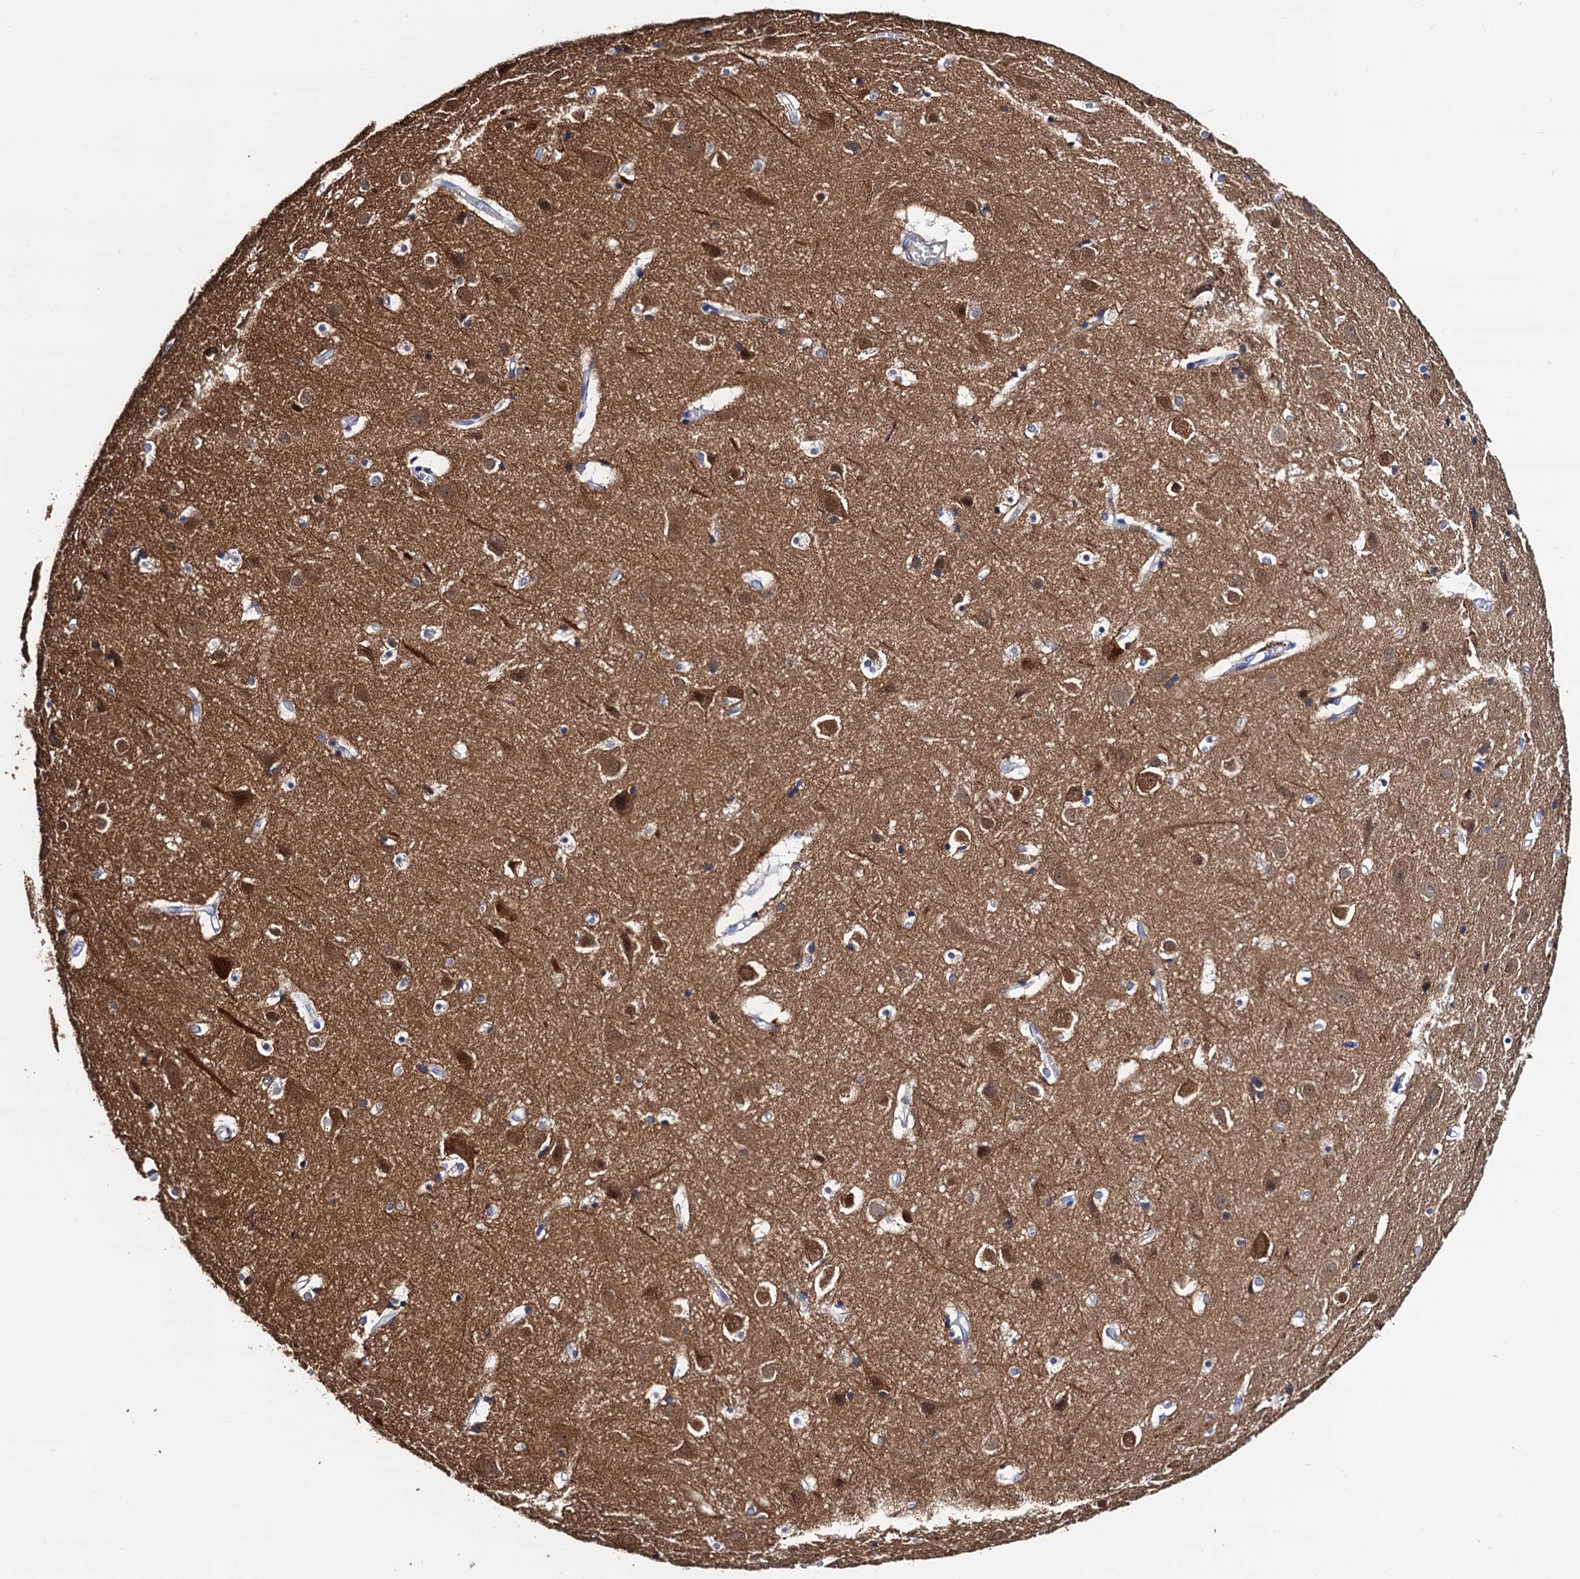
{"staining": {"intensity": "negative", "quantity": "none", "location": "none"}, "tissue": "cerebral cortex", "cell_type": "Endothelial cells", "image_type": "normal", "snomed": [{"axis": "morphology", "description": "Normal tissue, NOS"}, {"axis": "topography", "description": "Cerebral cortex"}], "caption": "IHC of normal human cerebral cortex shows no staining in endothelial cells.", "gene": "ZDHHC18", "patient": {"sex": "male", "age": 54}}